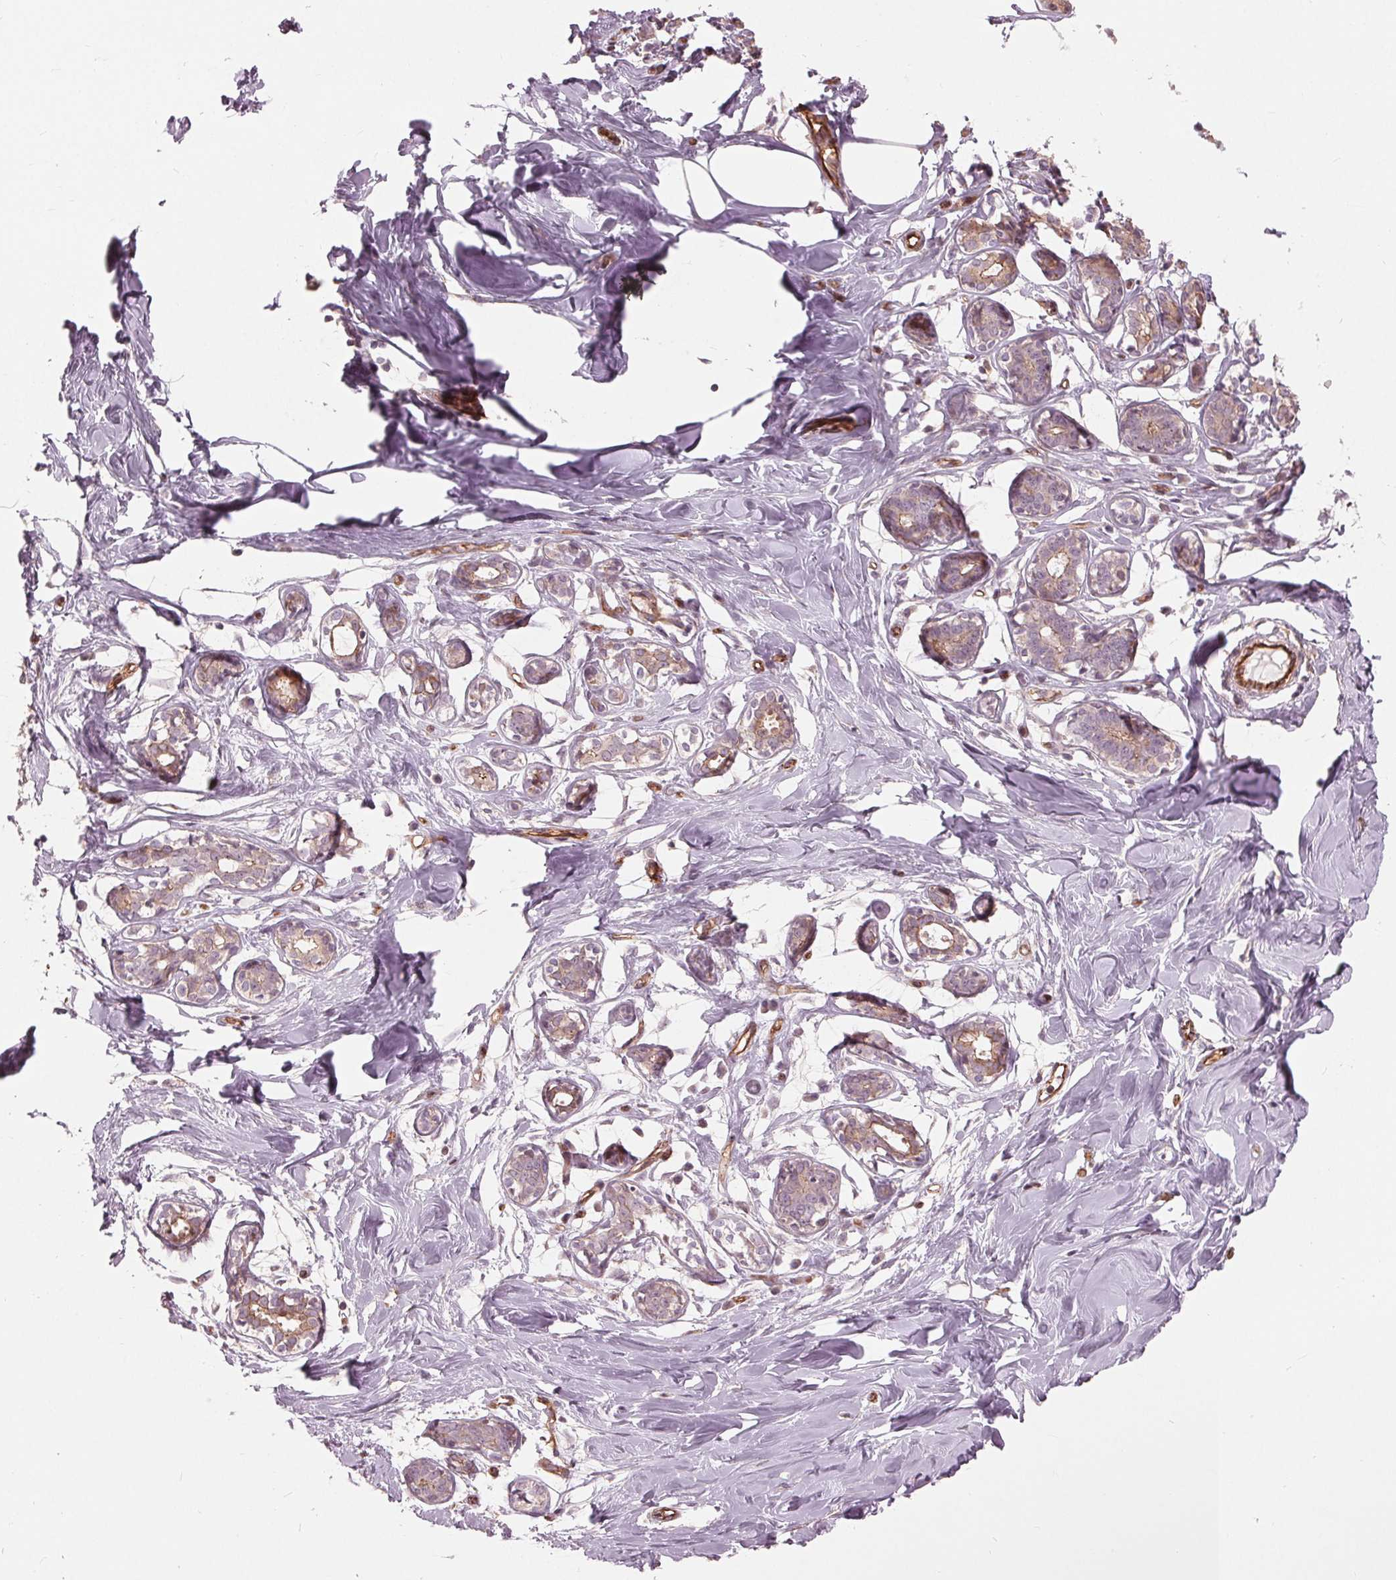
{"staining": {"intensity": "moderate", "quantity": "<25%", "location": "nuclear"}, "tissue": "breast", "cell_type": "Adipocytes", "image_type": "normal", "snomed": [{"axis": "morphology", "description": "Normal tissue, NOS"}, {"axis": "topography", "description": "Breast"}], "caption": "Adipocytes reveal low levels of moderate nuclear staining in approximately <25% of cells in benign human breast. (DAB IHC, brown staining for protein, blue staining for nuclei).", "gene": "TXNIP", "patient": {"sex": "female", "age": 27}}